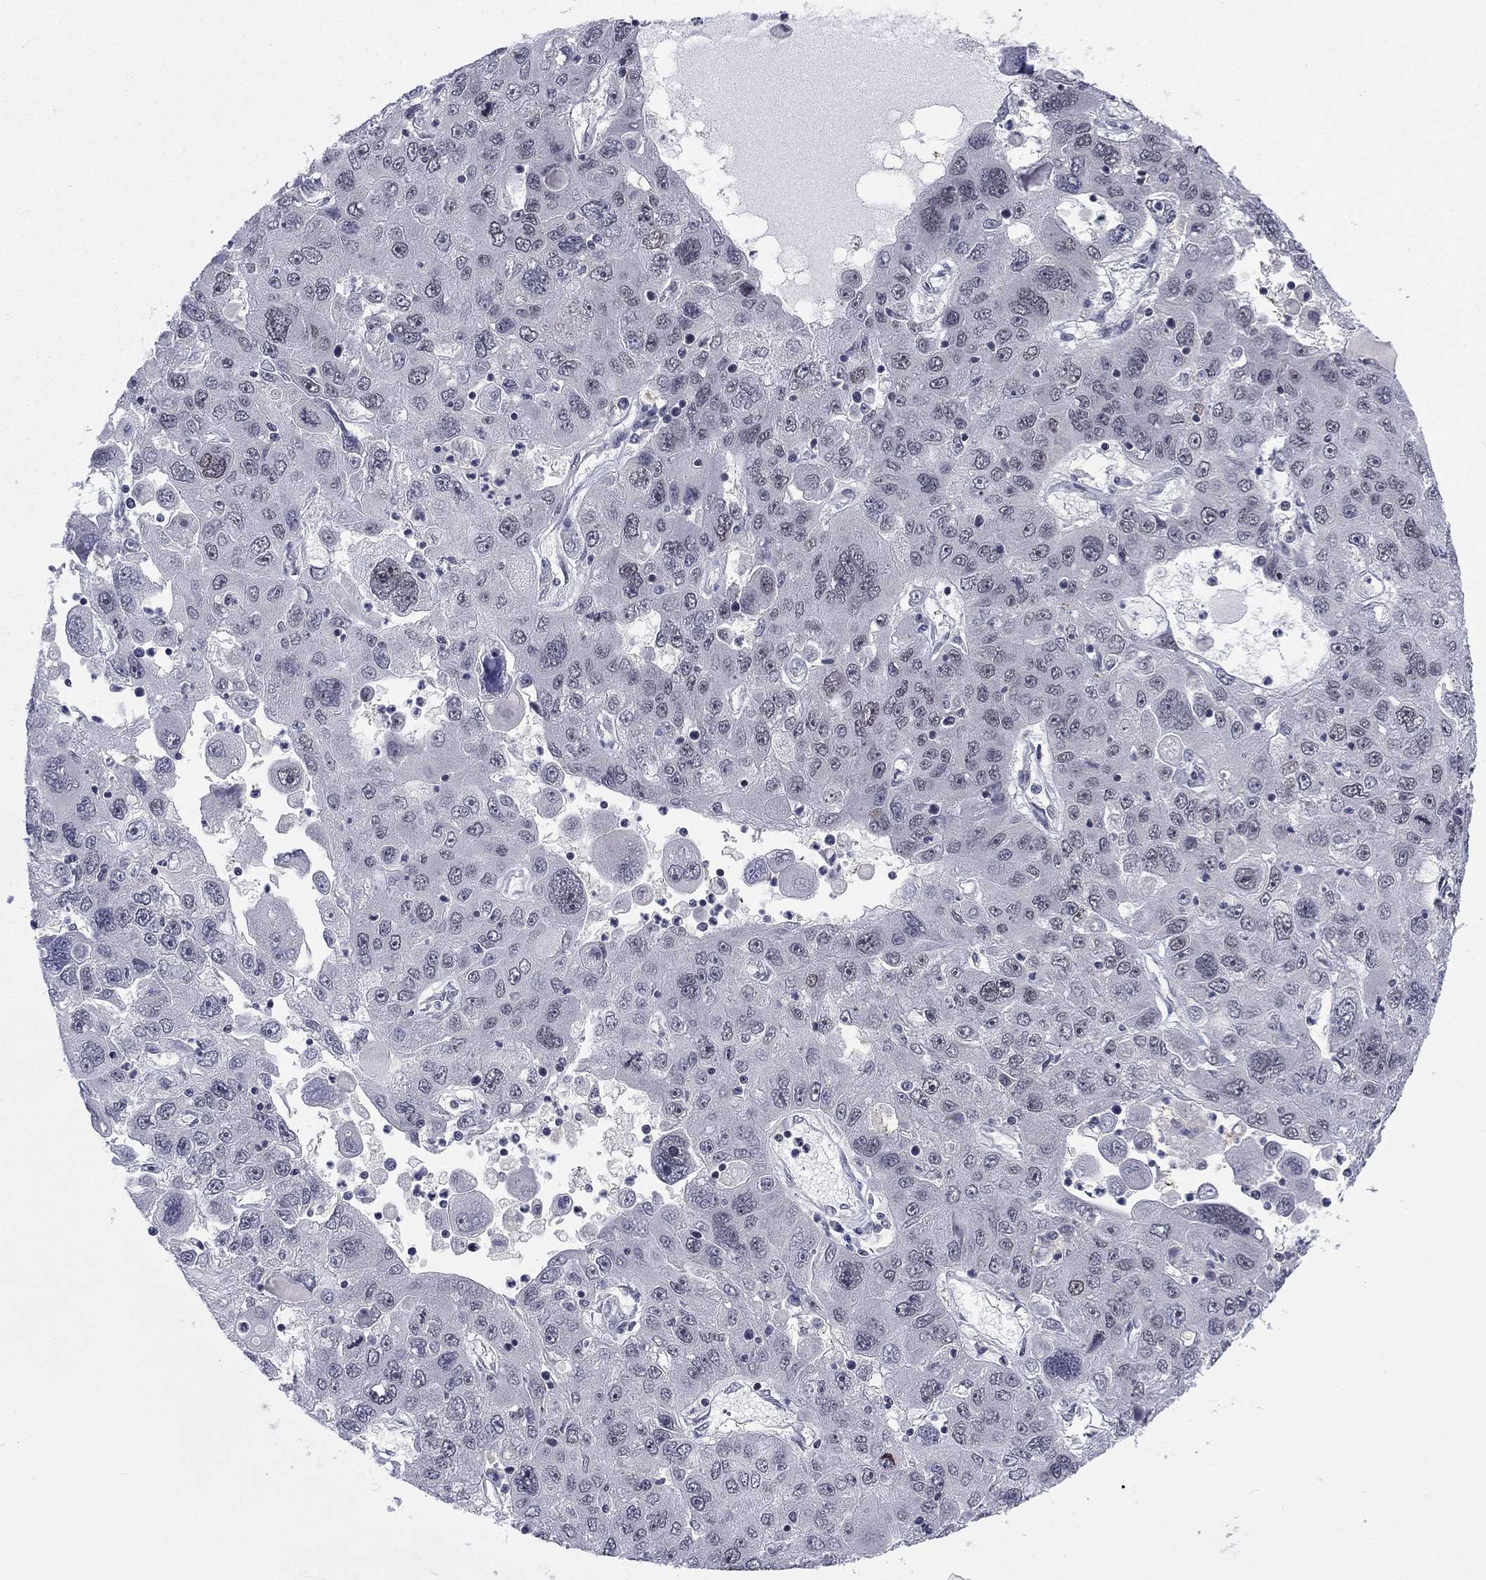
{"staining": {"intensity": "negative", "quantity": "none", "location": "none"}, "tissue": "stomach cancer", "cell_type": "Tumor cells", "image_type": "cancer", "snomed": [{"axis": "morphology", "description": "Adenocarcinoma, NOS"}, {"axis": "topography", "description": "Stomach"}], "caption": "Histopathology image shows no significant protein expression in tumor cells of adenocarcinoma (stomach). (Brightfield microscopy of DAB immunohistochemistry at high magnification).", "gene": "FYTTD1", "patient": {"sex": "male", "age": 56}}